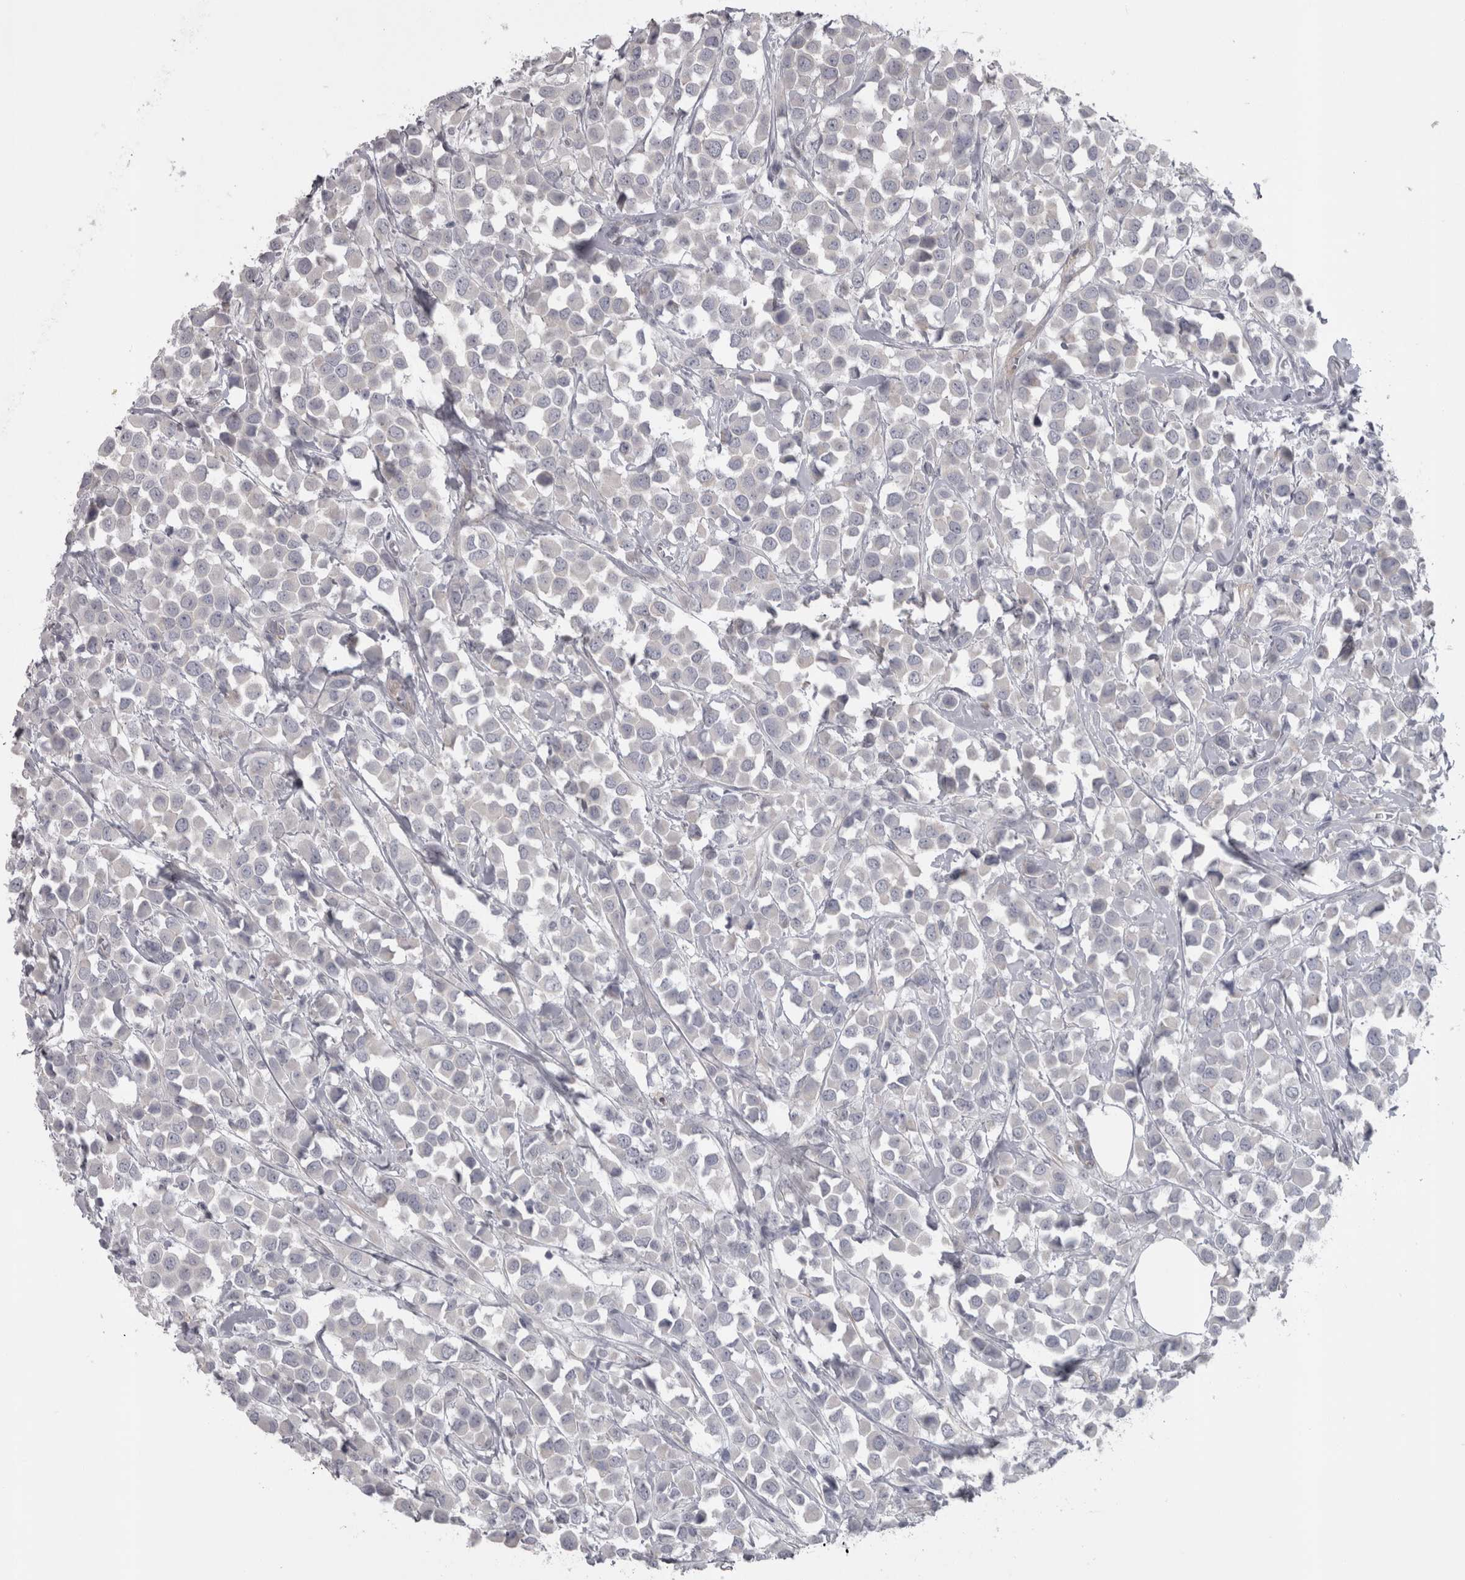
{"staining": {"intensity": "negative", "quantity": "none", "location": "none"}, "tissue": "breast cancer", "cell_type": "Tumor cells", "image_type": "cancer", "snomed": [{"axis": "morphology", "description": "Duct carcinoma"}, {"axis": "topography", "description": "Breast"}], "caption": "DAB immunohistochemical staining of intraductal carcinoma (breast) reveals no significant positivity in tumor cells.", "gene": "PPP1R12B", "patient": {"sex": "female", "age": 61}}